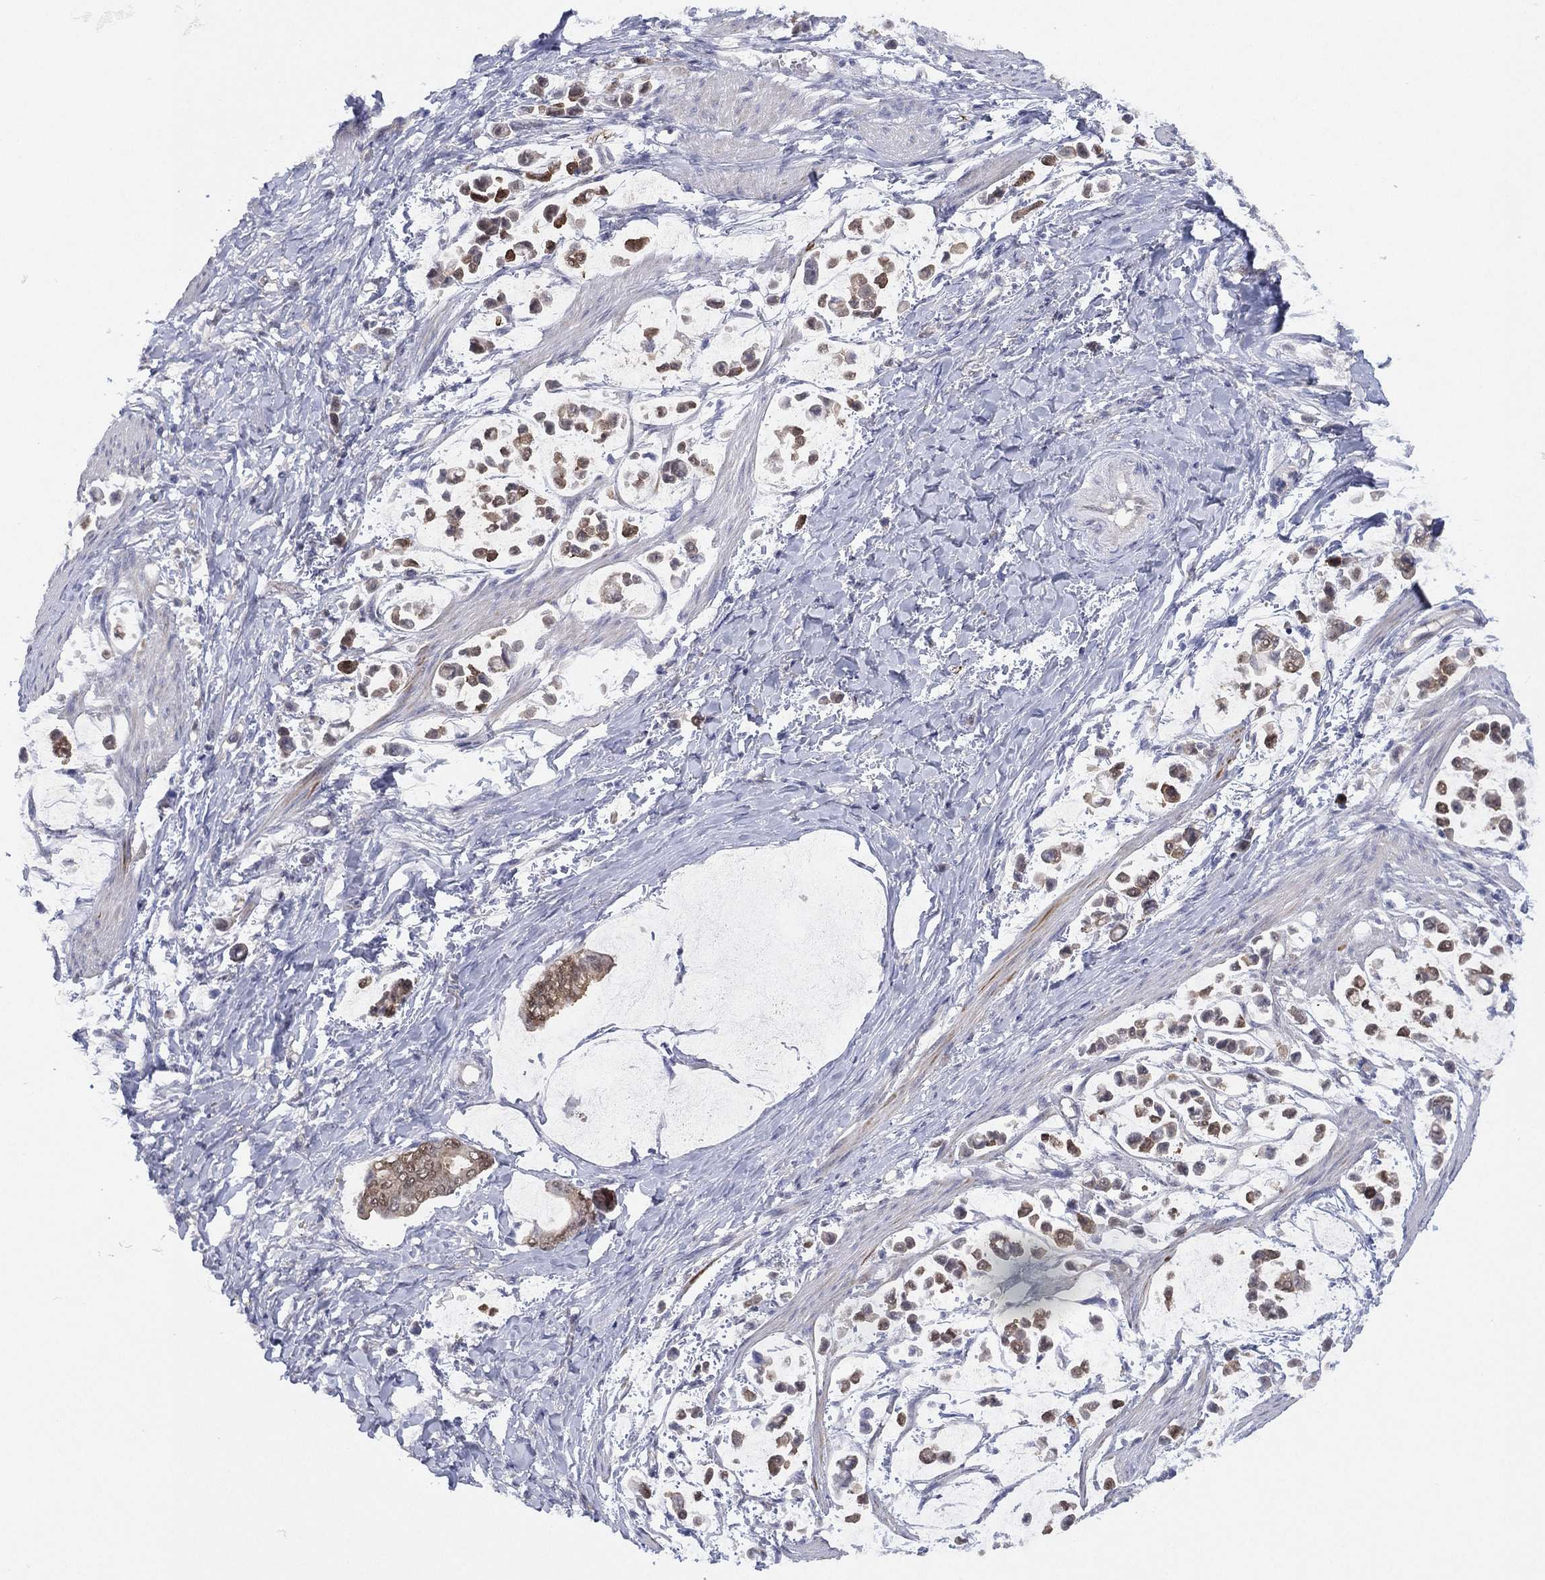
{"staining": {"intensity": "moderate", "quantity": "25%-75%", "location": "cytoplasmic/membranous,nuclear"}, "tissue": "stomach cancer", "cell_type": "Tumor cells", "image_type": "cancer", "snomed": [{"axis": "morphology", "description": "Adenocarcinoma, NOS"}, {"axis": "topography", "description": "Stomach"}], "caption": "A micrograph of human stomach cancer stained for a protein exhibits moderate cytoplasmic/membranous and nuclear brown staining in tumor cells.", "gene": "DDAH1", "patient": {"sex": "male", "age": 82}}